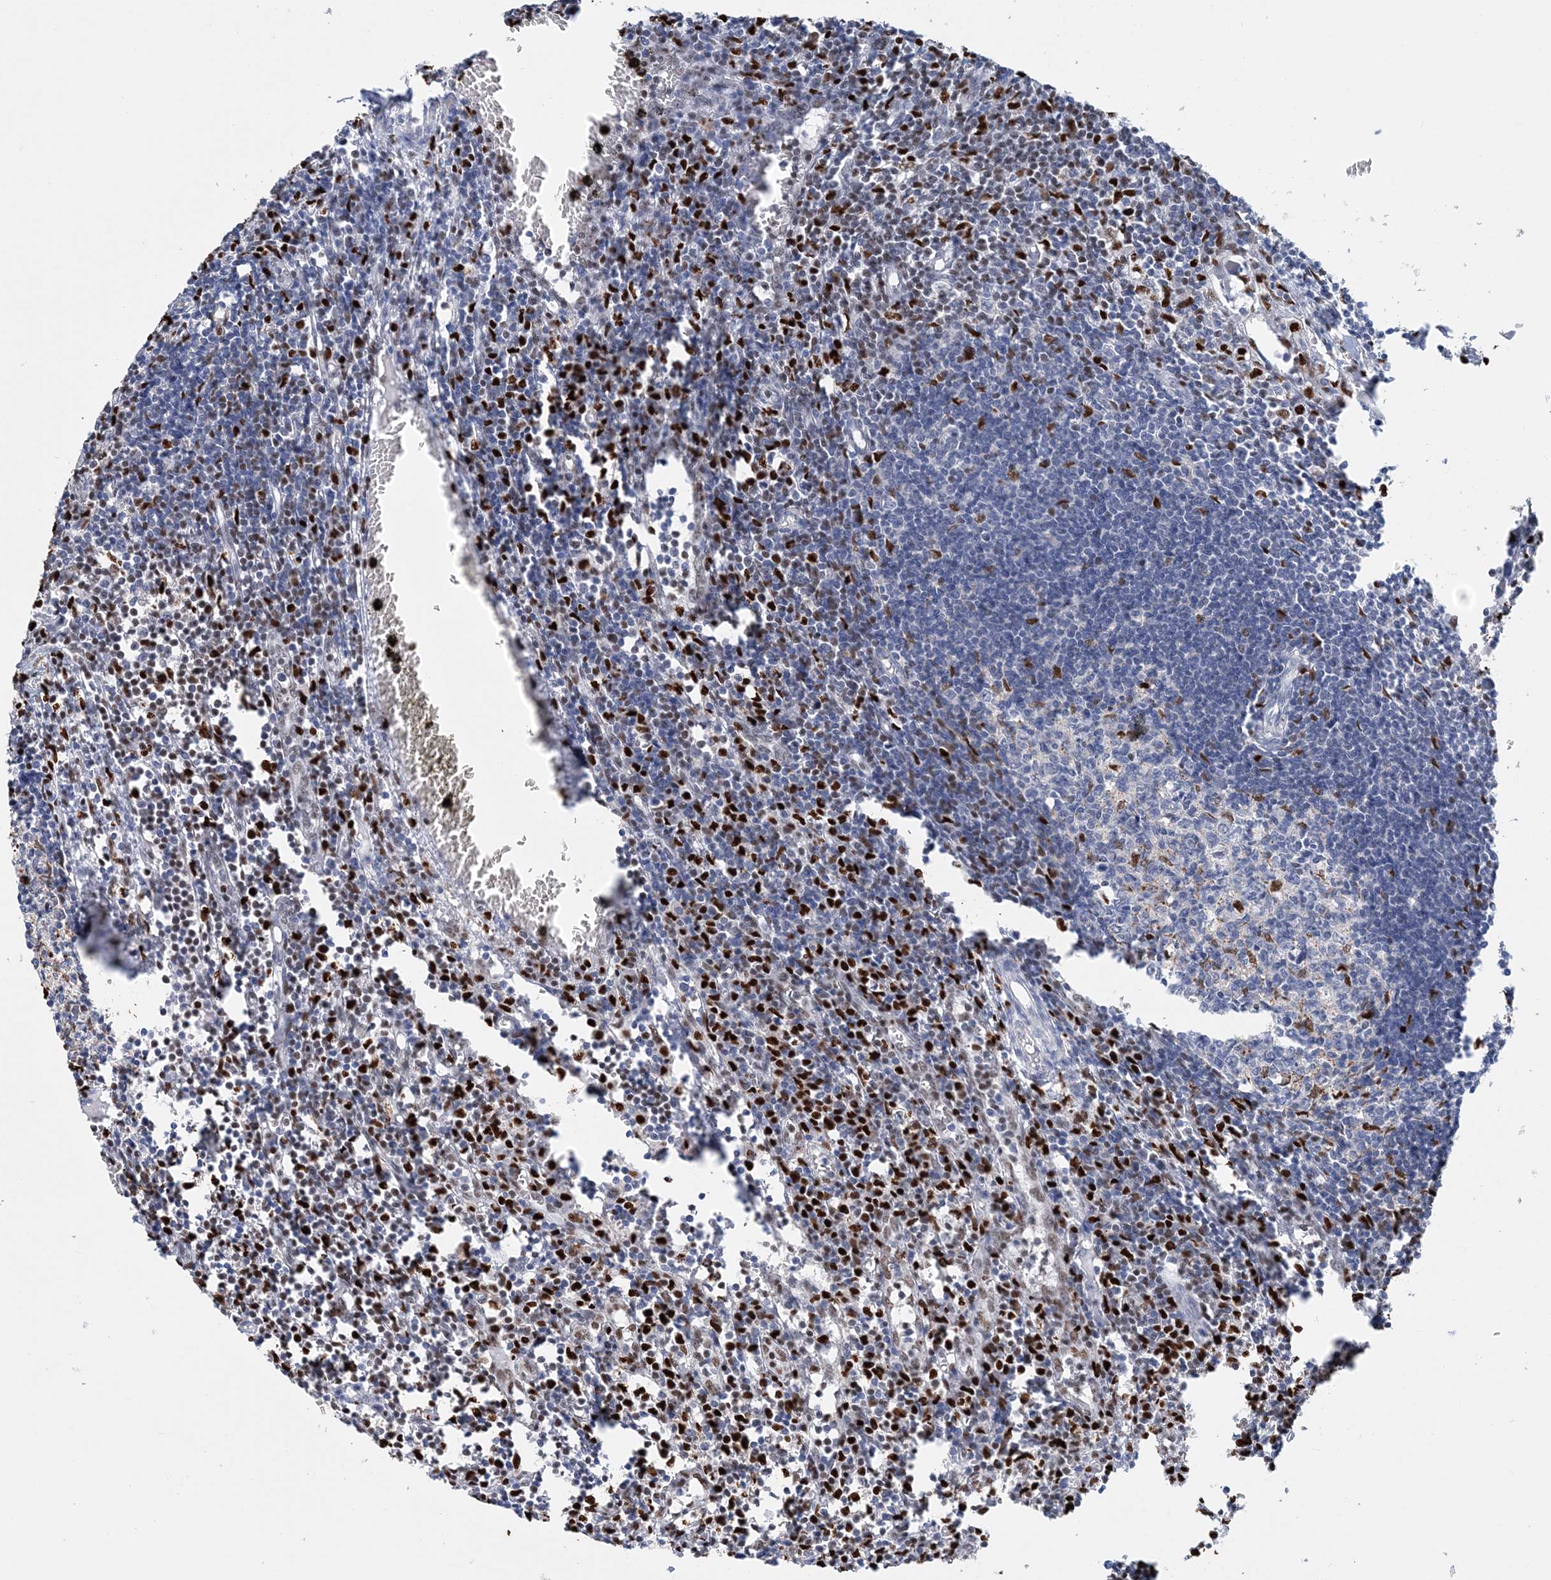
{"staining": {"intensity": "strong", "quantity": "<25%", "location": "nuclear"}, "tissue": "lymph node", "cell_type": "Germinal center cells", "image_type": "normal", "snomed": [{"axis": "morphology", "description": "Normal tissue, NOS"}, {"axis": "morphology", "description": "Malignant melanoma, Metastatic site"}, {"axis": "topography", "description": "Lymph node"}], "caption": "Protein staining of unremarkable lymph node shows strong nuclear staining in approximately <25% of germinal center cells.", "gene": "NIT2", "patient": {"sex": "male", "age": 41}}